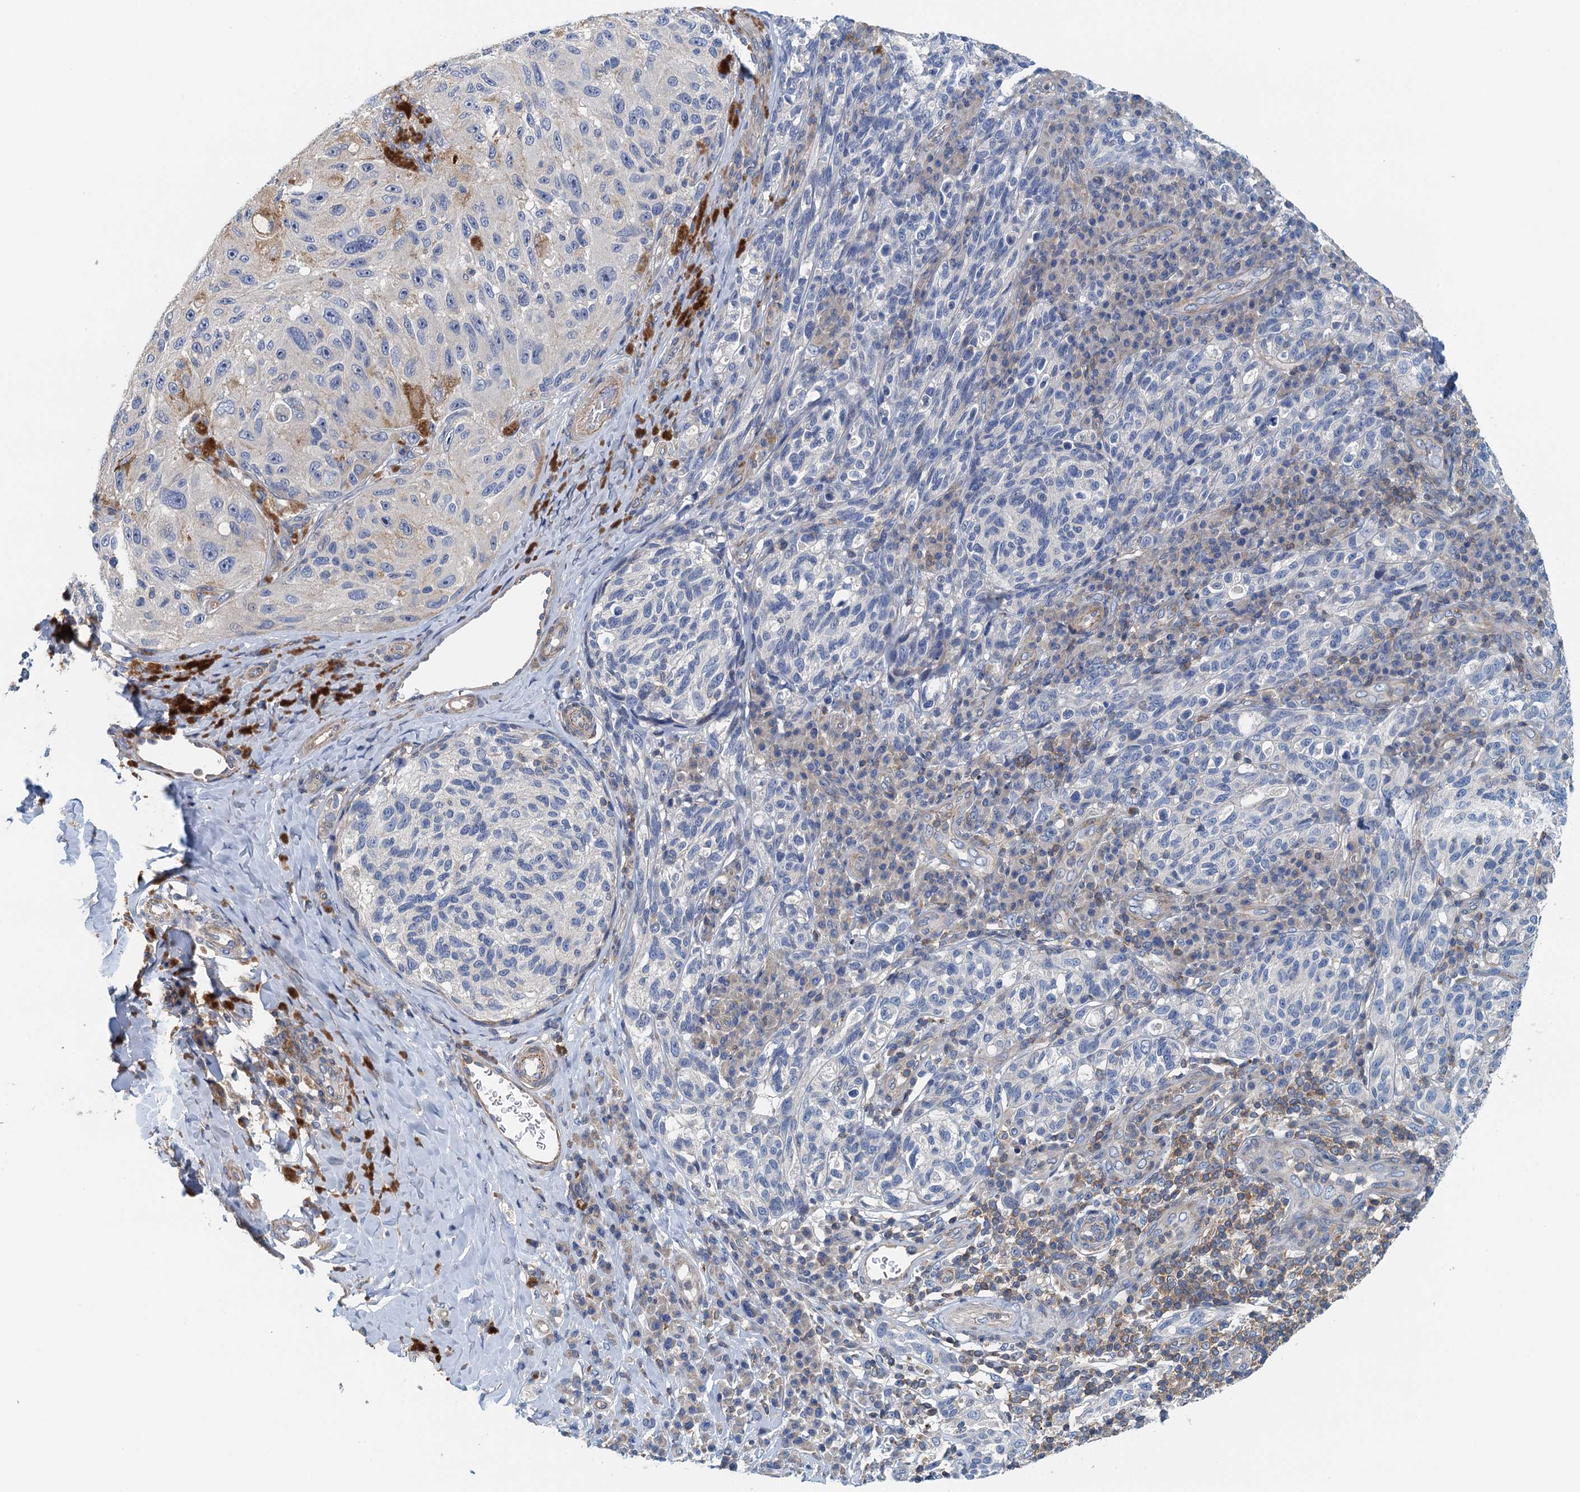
{"staining": {"intensity": "negative", "quantity": "none", "location": "none"}, "tissue": "melanoma", "cell_type": "Tumor cells", "image_type": "cancer", "snomed": [{"axis": "morphology", "description": "Malignant melanoma, NOS"}, {"axis": "topography", "description": "Skin"}], "caption": "IHC histopathology image of melanoma stained for a protein (brown), which shows no positivity in tumor cells.", "gene": "PPP1R14D", "patient": {"sex": "female", "age": 73}}